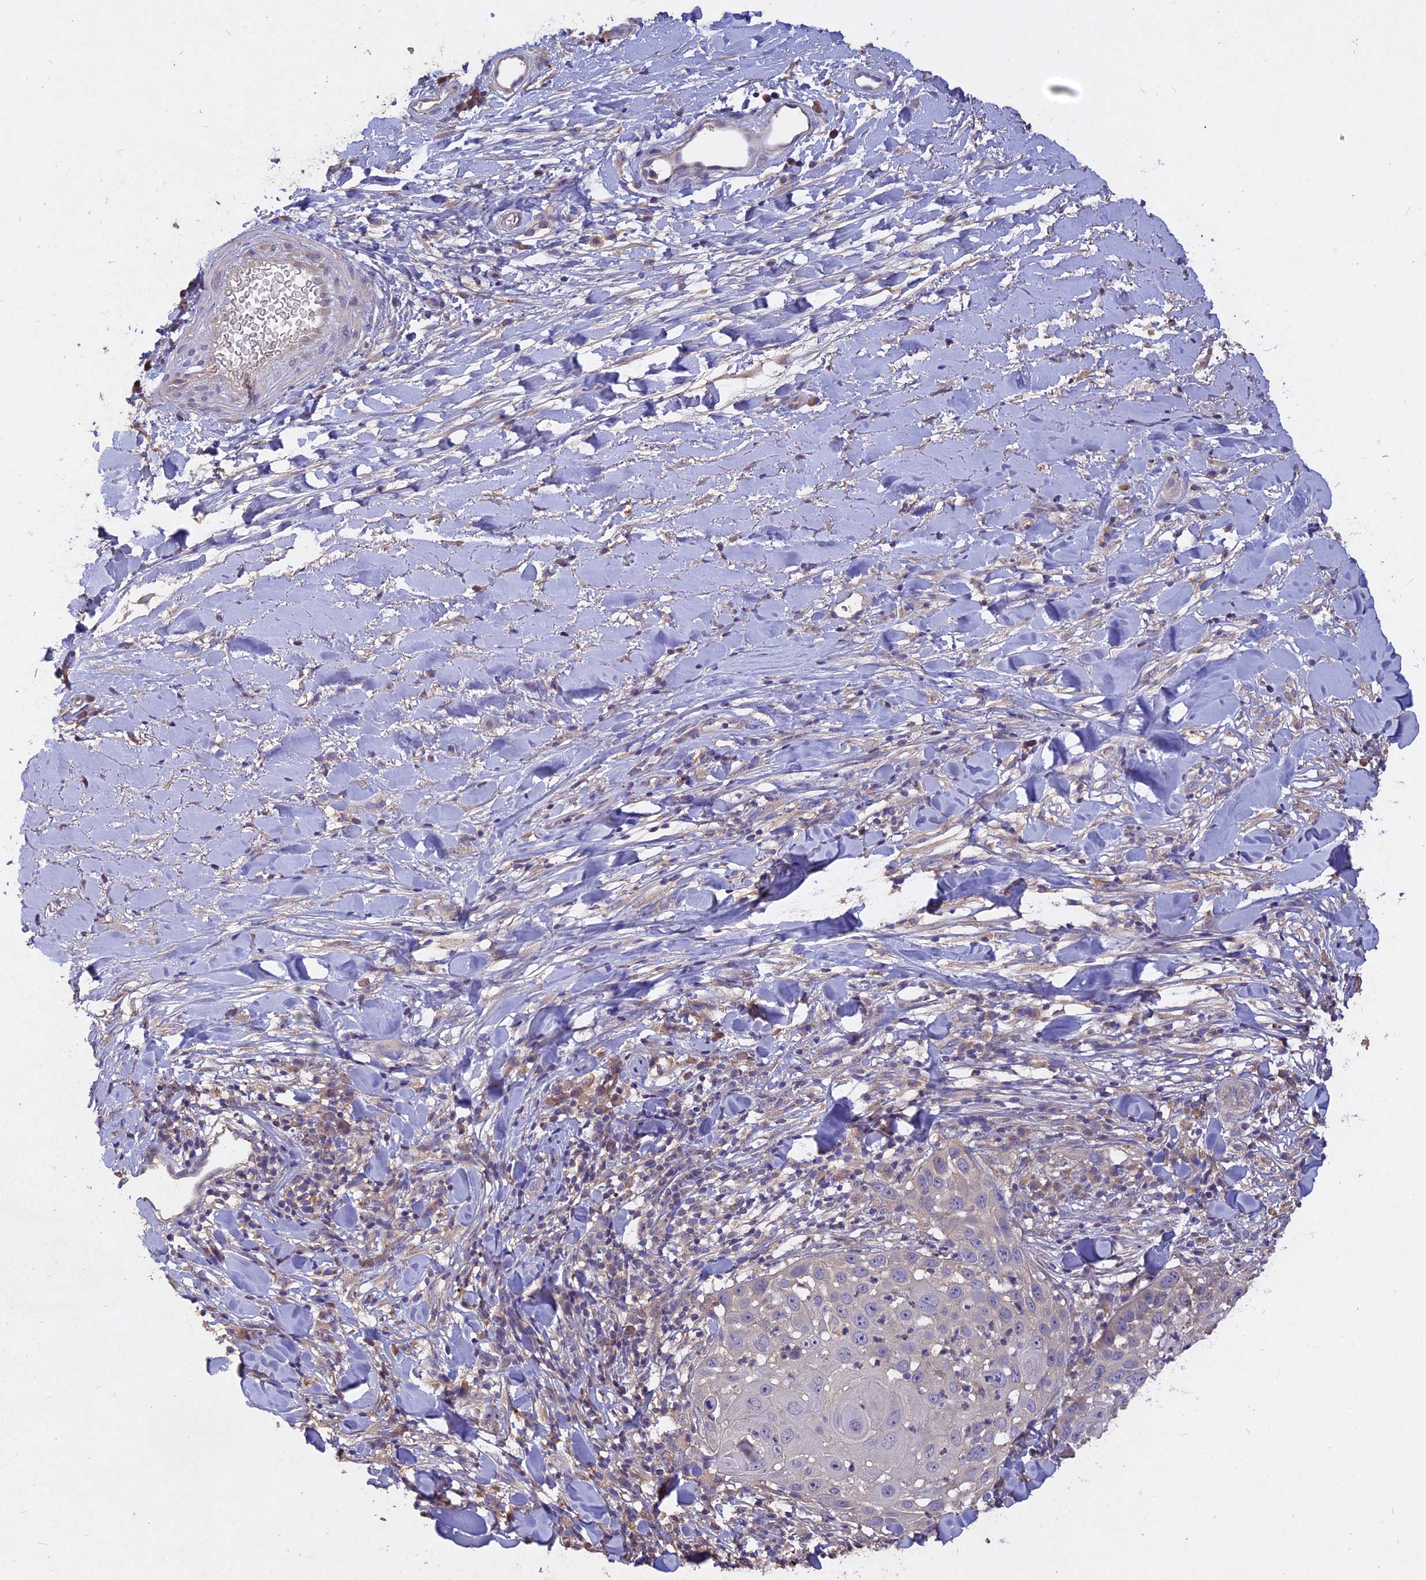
{"staining": {"intensity": "negative", "quantity": "none", "location": "none"}, "tissue": "skin cancer", "cell_type": "Tumor cells", "image_type": "cancer", "snomed": [{"axis": "morphology", "description": "Squamous cell carcinoma, NOS"}, {"axis": "topography", "description": "Skin"}], "caption": "Immunohistochemistry (IHC) histopathology image of neoplastic tissue: skin cancer (squamous cell carcinoma) stained with DAB reveals no significant protein expression in tumor cells.", "gene": "SLC26A4", "patient": {"sex": "female", "age": 44}}